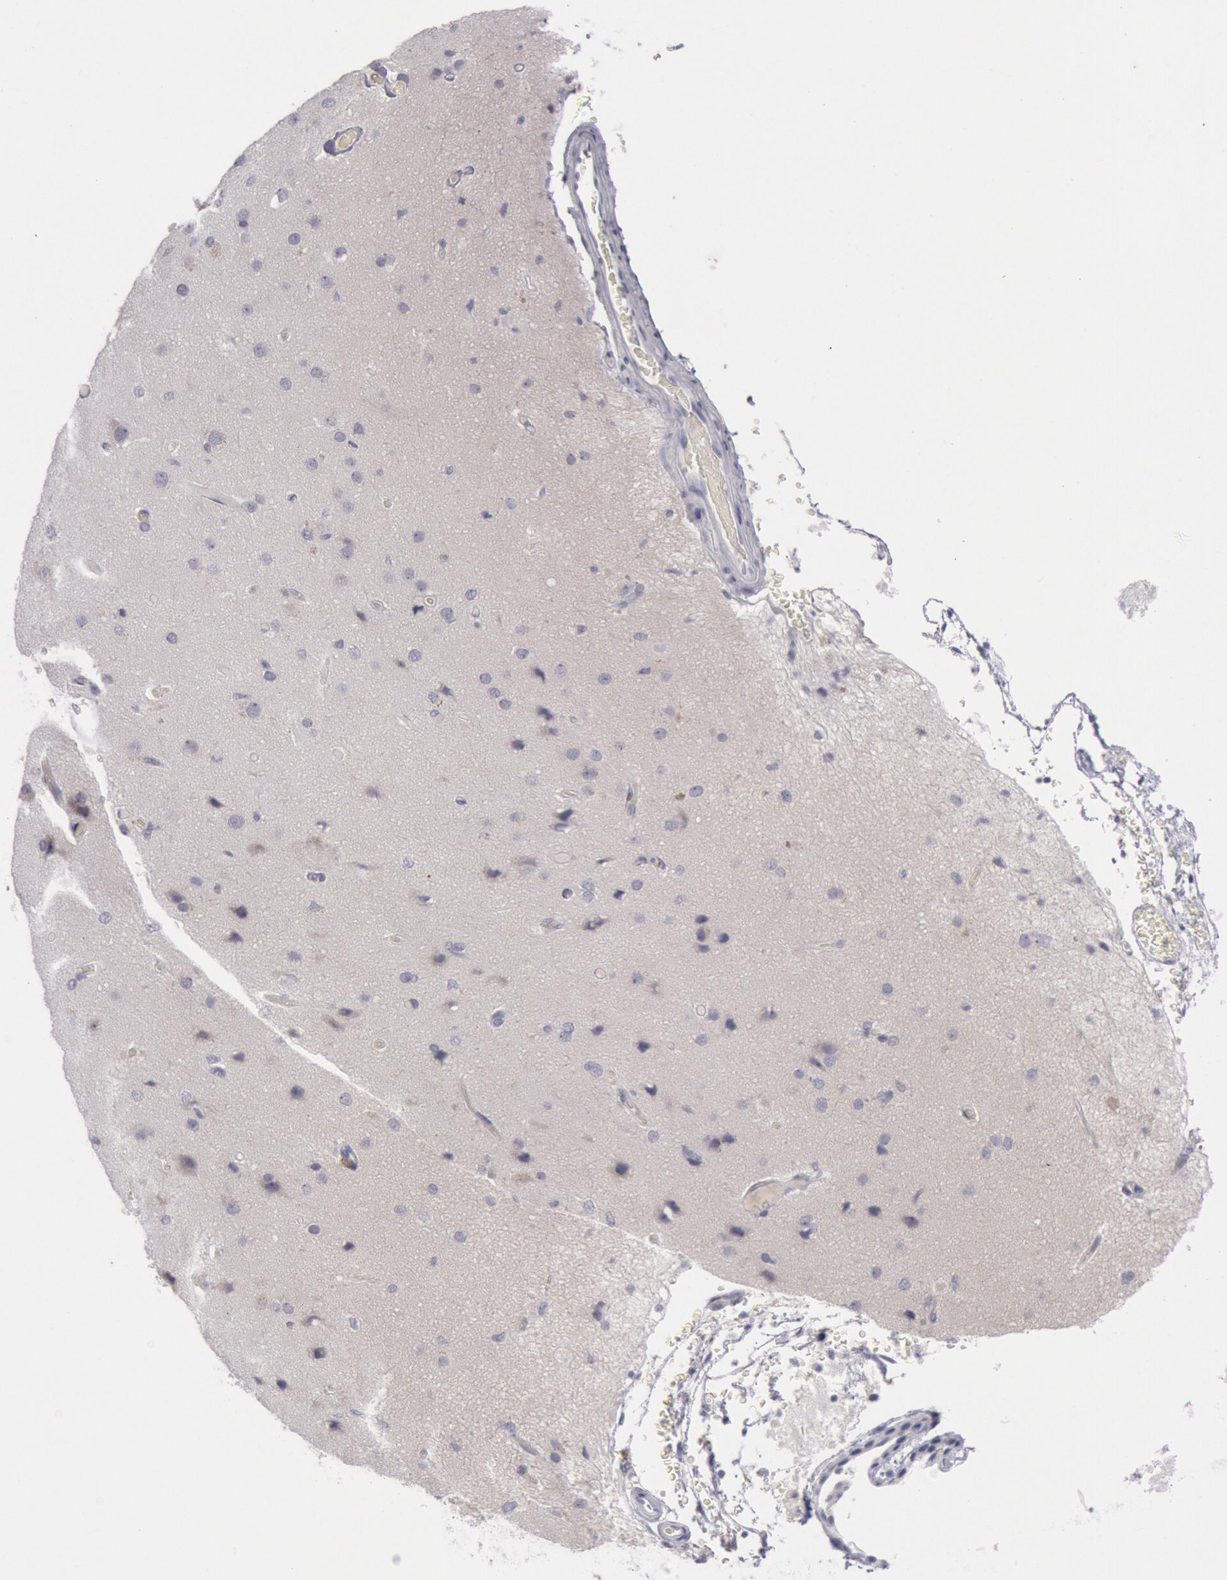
{"staining": {"intensity": "negative", "quantity": "none", "location": "none"}, "tissue": "cerebral cortex", "cell_type": "Endothelial cells", "image_type": "normal", "snomed": [{"axis": "morphology", "description": "Normal tissue, NOS"}, {"axis": "morphology", "description": "Glioma, malignant, High grade"}, {"axis": "topography", "description": "Cerebral cortex"}], "caption": "Immunohistochemical staining of normal human cerebral cortex shows no significant expression in endothelial cells. (DAB immunohistochemistry visualized using brightfield microscopy, high magnification).", "gene": "KRT16", "patient": {"sex": "male", "age": 77}}